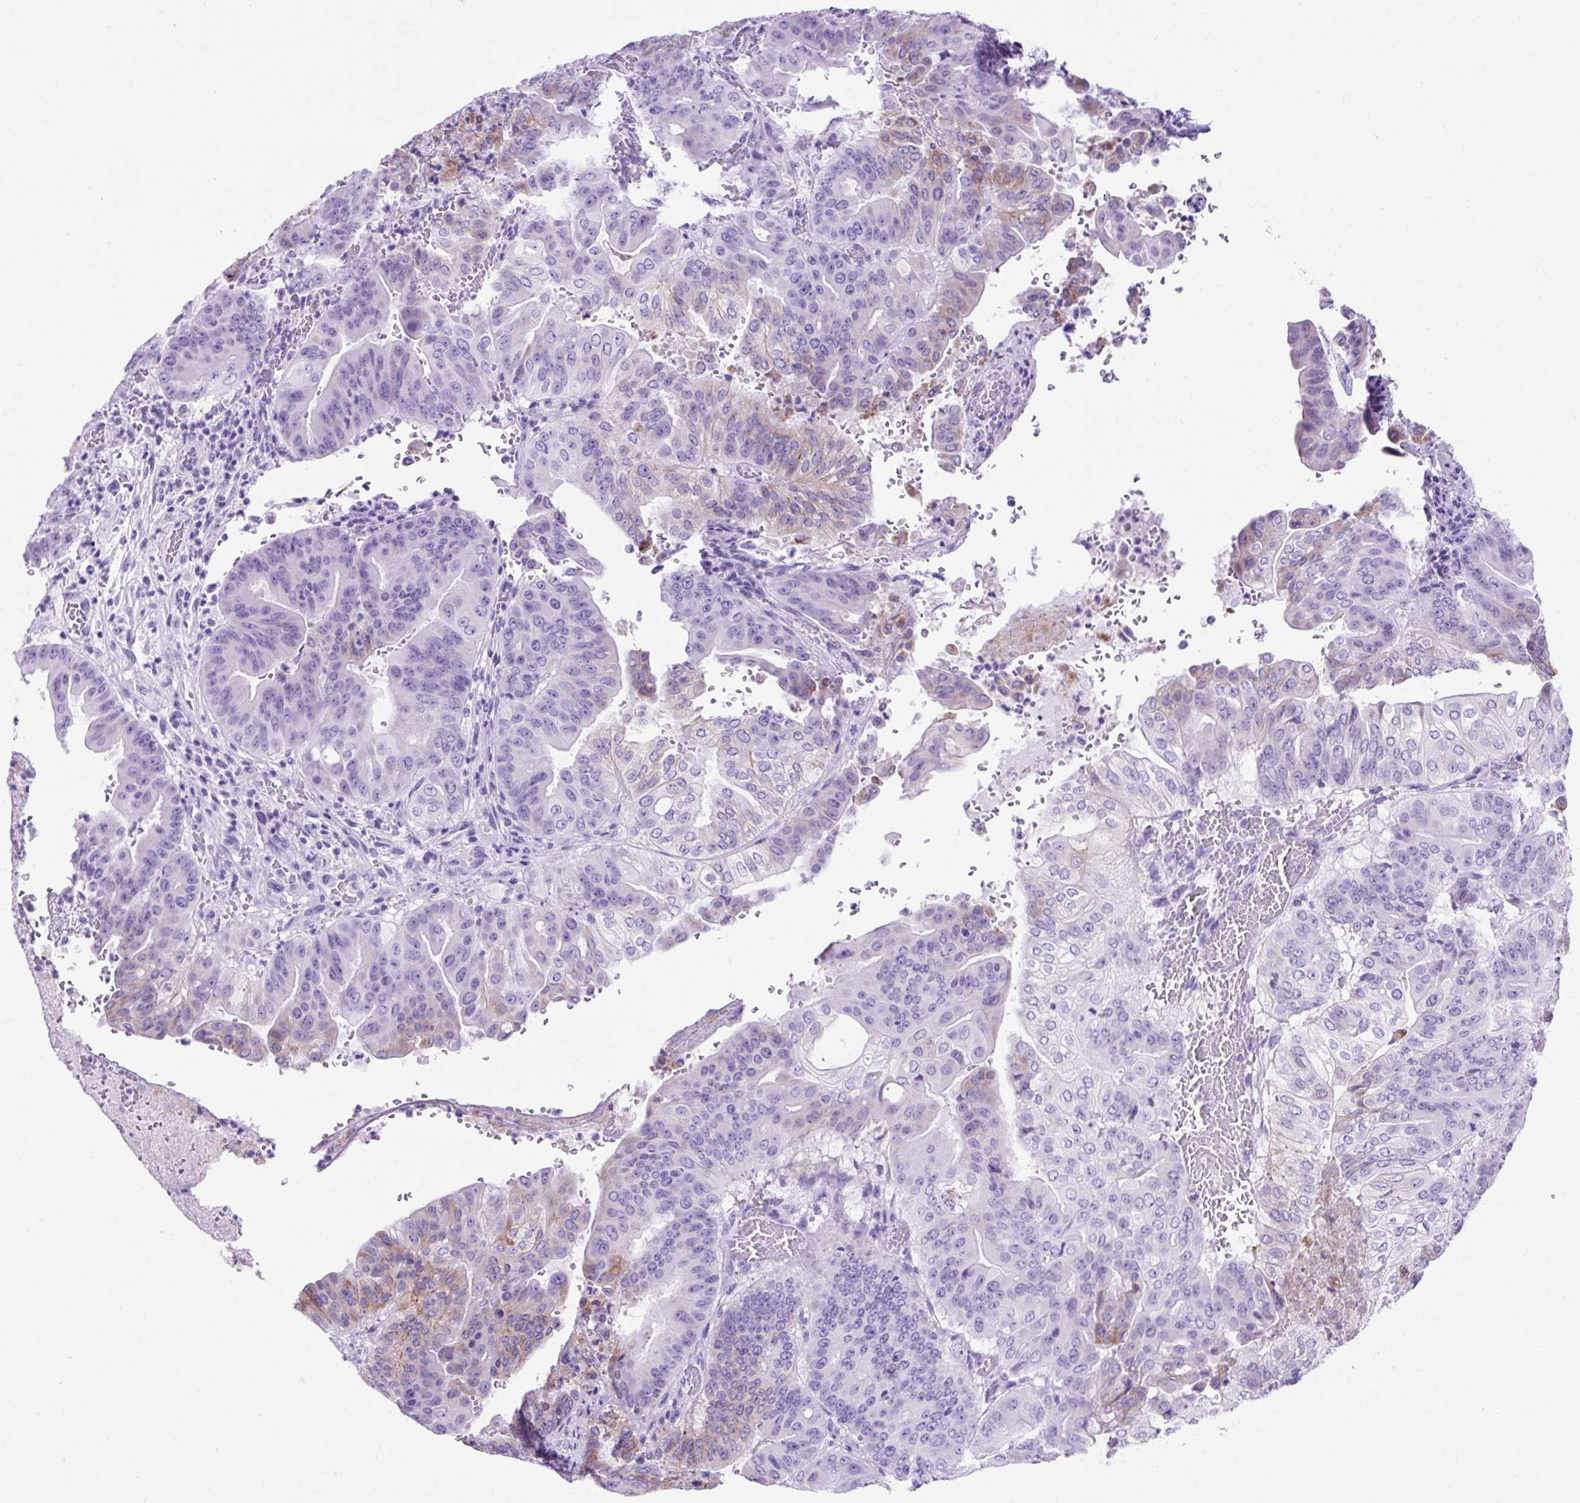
{"staining": {"intensity": "weak", "quantity": "<25%", "location": "cytoplasmic/membranous"}, "tissue": "pancreatic cancer", "cell_type": "Tumor cells", "image_type": "cancer", "snomed": [{"axis": "morphology", "description": "Adenocarcinoma, NOS"}, {"axis": "topography", "description": "Pancreas"}], "caption": "The photomicrograph demonstrates no significant expression in tumor cells of pancreatic cancer (adenocarcinoma). The staining was performed using DAB to visualize the protein expression in brown, while the nuclei were stained in blue with hematoxylin (Magnification: 20x).", "gene": "KRT12", "patient": {"sex": "female", "age": 77}}